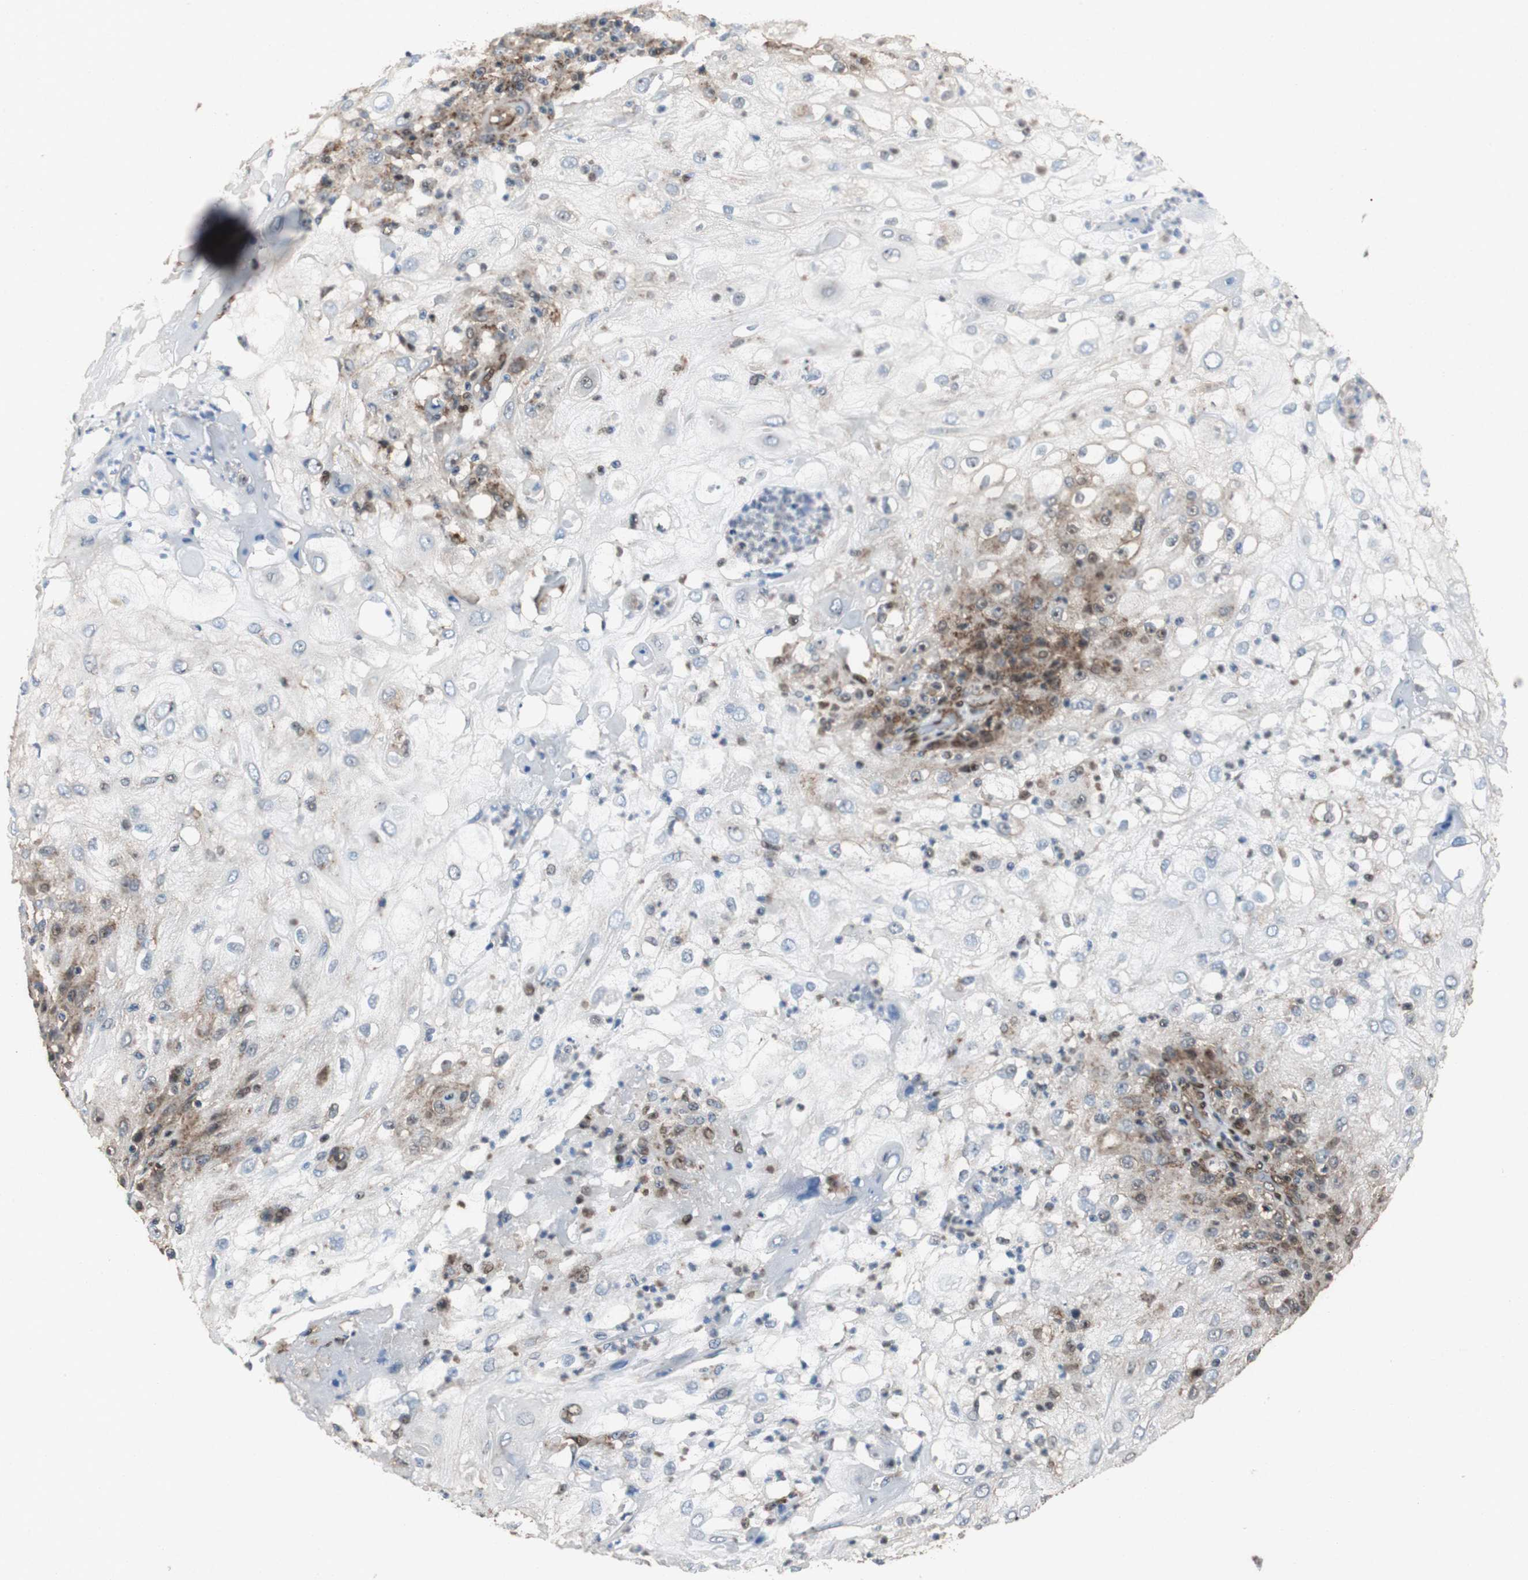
{"staining": {"intensity": "moderate", "quantity": "<25%", "location": "cytoplasmic/membranous"}, "tissue": "skin cancer", "cell_type": "Tumor cells", "image_type": "cancer", "snomed": [{"axis": "morphology", "description": "Normal tissue, NOS"}, {"axis": "morphology", "description": "Squamous cell carcinoma, NOS"}, {"axis": "topography", "description": "Skin"}], "caption": "DAB immunohistochemical staining of human squamous cell carcinoma (skin) exhibits moderate cytoplasmic/membranous protein staining in approximately <25% of tumor cells.", "gene": "RPL35", "patient": {"sex": "female", "age": 83}}